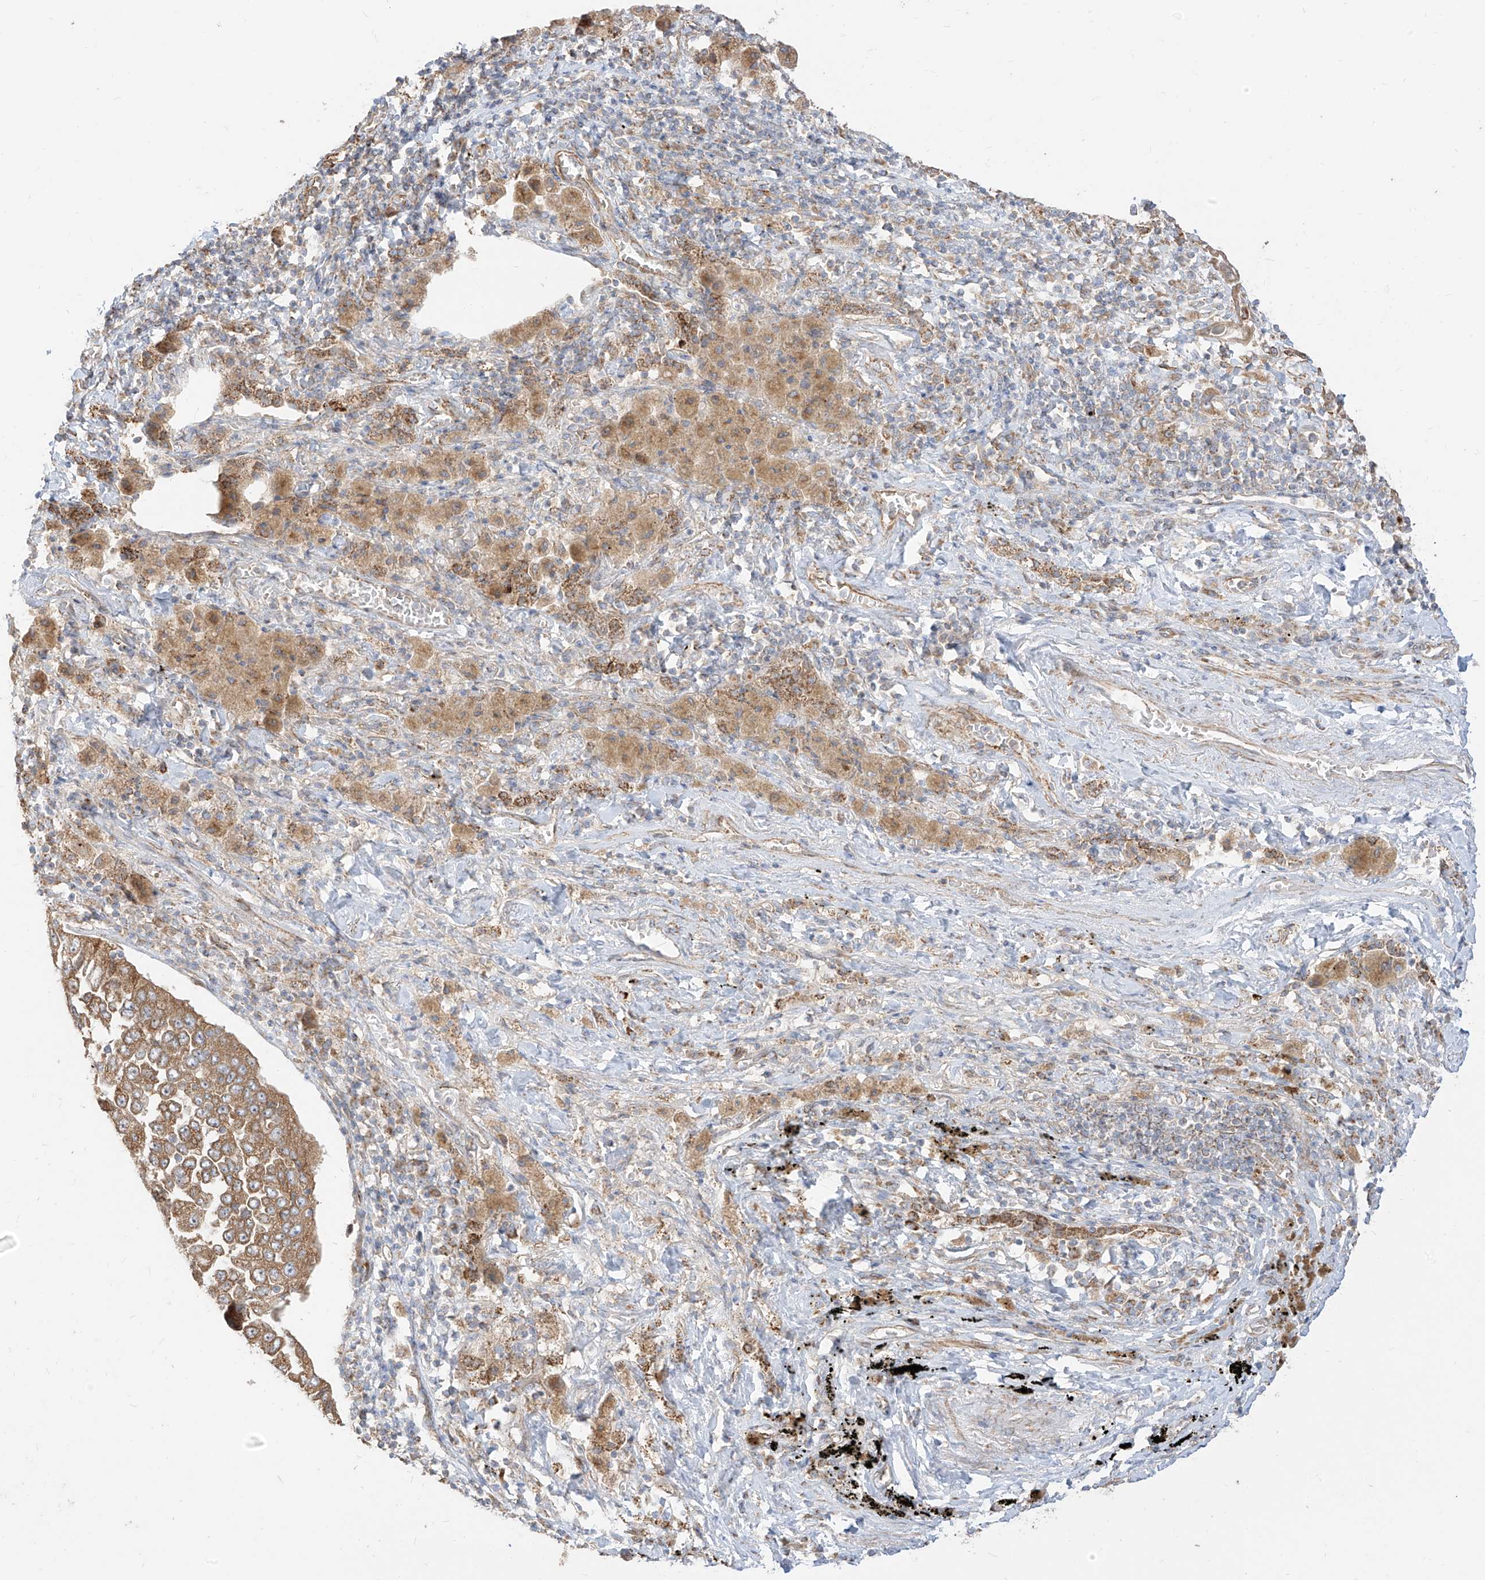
{"staining": {"intensity": "moderate", "quantity": ">75%", "location": "cytoplasmic/membranous"}, "tissue": "lung cancer", "cell_type": "Tumor cells", "image_type": "cancer", "snomed": [{"axis": "morphology", "description": "Adenocarcinoma, NOS"}, {"axis": "topography", "description": "Lung"}], "caption": "Immunohistochemical staining of lung adenocarcinoma shows moderate cytoplasmic/membranous protein staining in about >75% of tumor cells.", "gene": "PLCL1", "patient": {"sex": "female", "age": 51}}